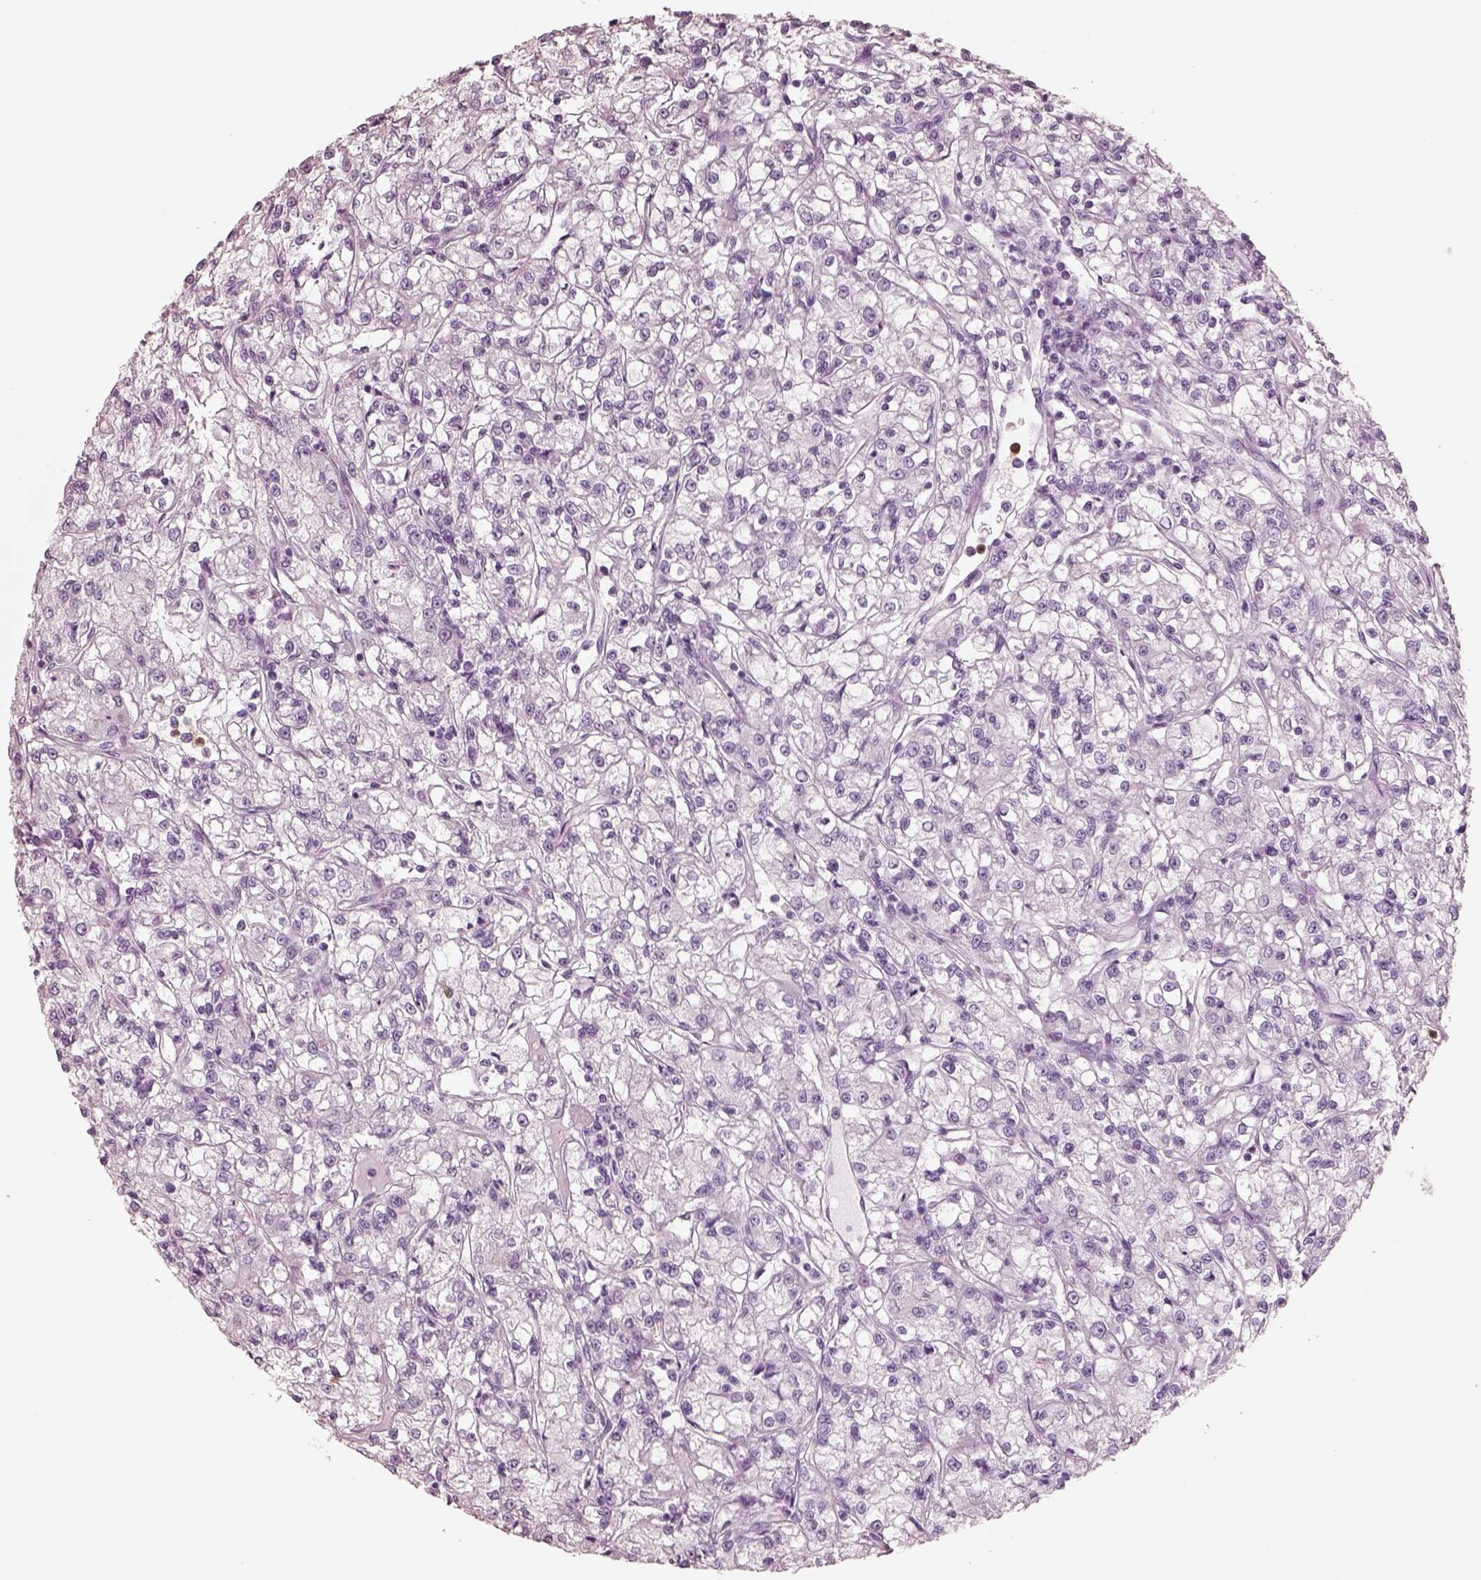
{"staining": {"intensity": "negative", "quantity": "none", "location": "none"}, "tissue": "renal cancer", "cell_type": "Tumor cells", "image_type": "cancer", "snomed": [{"axis": "morphology", "description": "Adenocarcinoma, NOS"}, {"axis": "topography", "description": "Kidney"}], "caption": "A photomicrograph of renal cancer stained for a protein displays no brown staining in tumor cells.", "gene": "ELANE", "patient": {"sex": "female", "age": 59}}